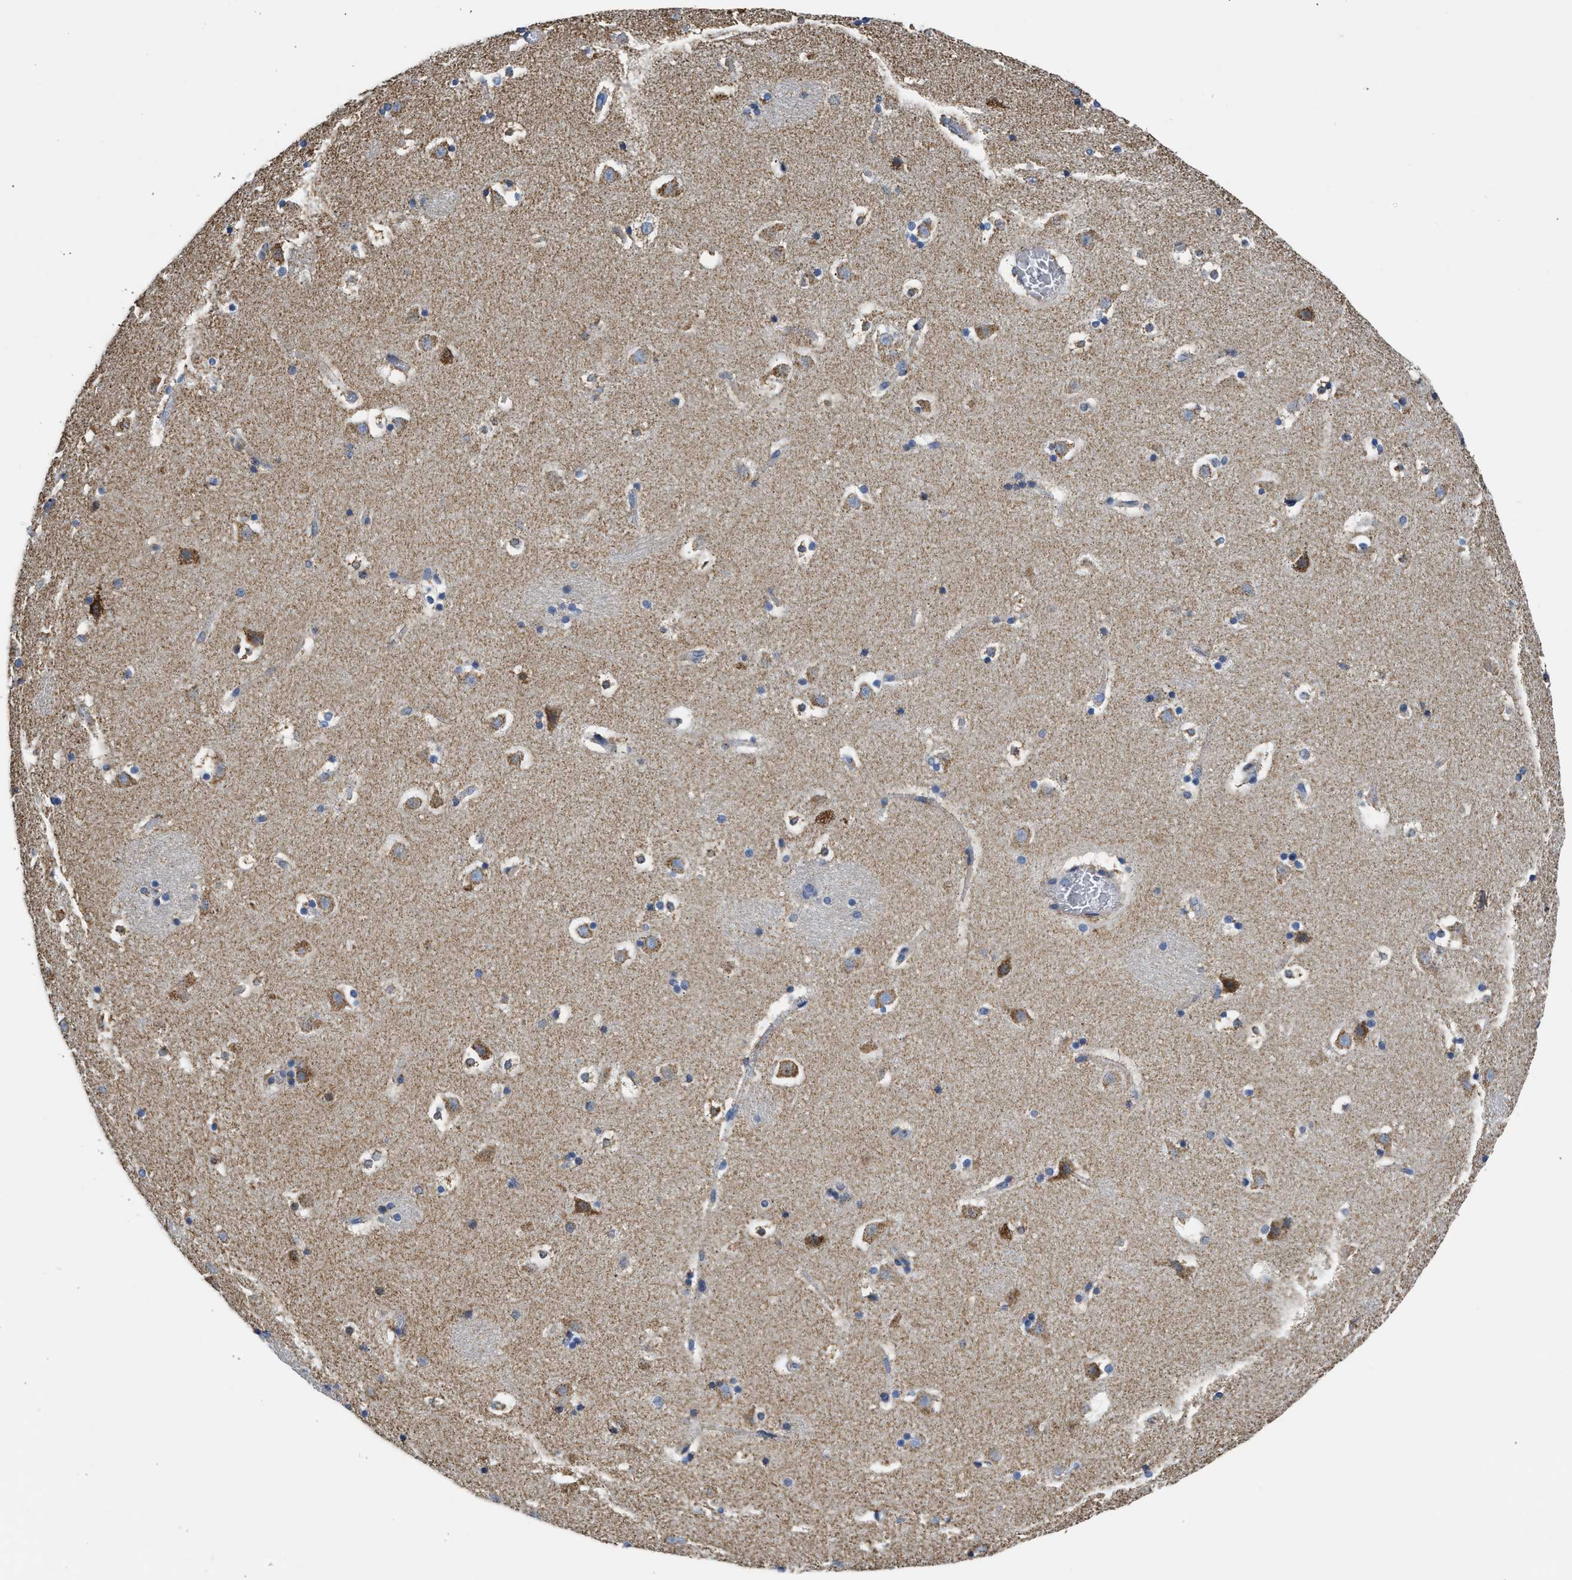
{"staining": {"intensity": "moderate", "quantity": "<25%", "location": "cytoplasmic/membranous"}, "tissue": "caudate", "cell_type": "Glial cells", "image_type": "normal", "snomed": [{"axis": "morphology", "description": "Normal tissue, NOS"}, {"axis": "topography", "description": "Lateral ventricle wall"}], "caption": "Immunohistochemistry staining of unremarkable caudate, which shows low levels of moderate cytoplasmic/membranous expression in about <25% of glial cells indicating moderate cytoplasmic/membranous protein staining. The staining was performed using DAB (brown) for protein detection and nuclei were counterstained in hematoxylin (blue).", "gene": "CYCS", "patient": {"sex": "male", "age": 45}}